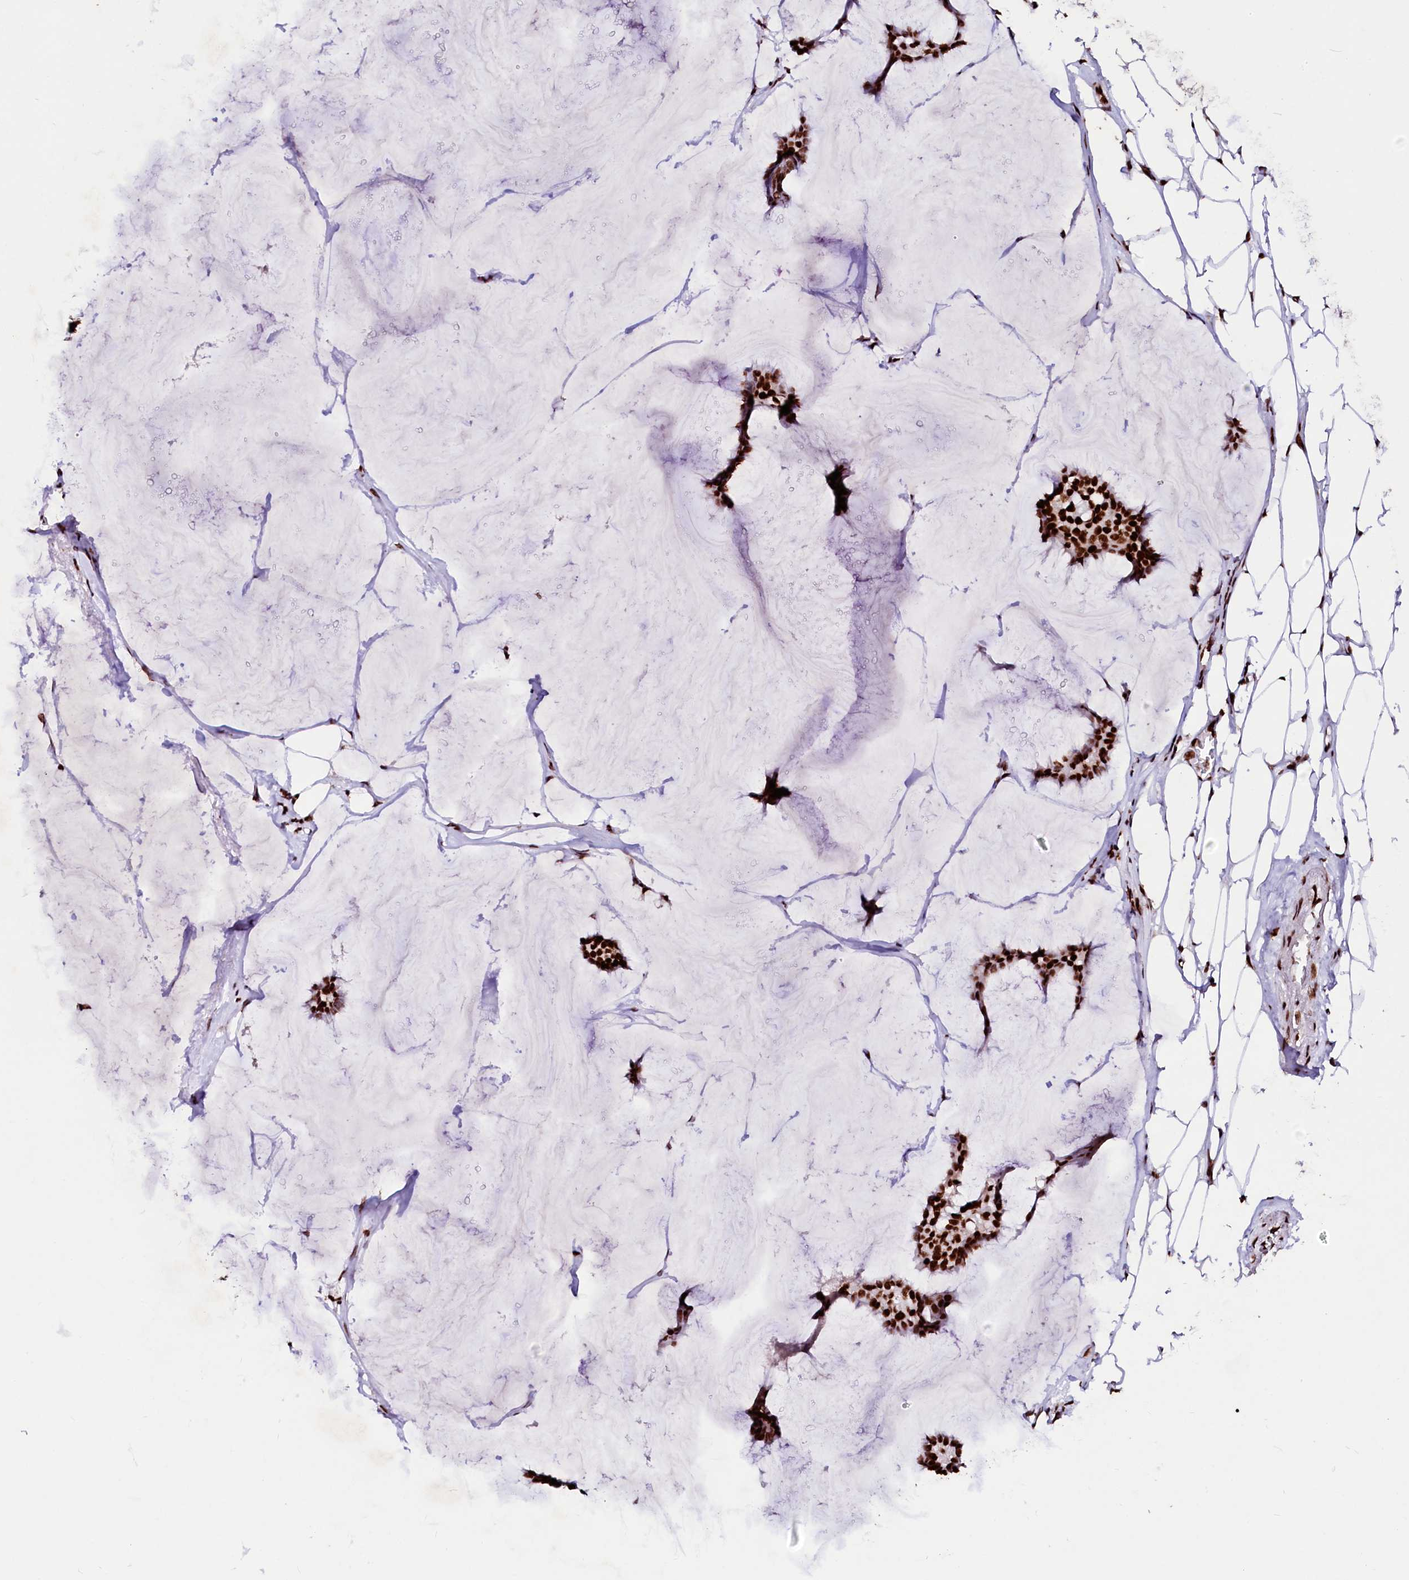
{"staining": {"intensity": "strong", "quantity": ">75%", "location": "nuclear"}, "tissue": "breast cancer", "cell_type": "Tumor cells", "image_type": "cancer", "snomed": [{"axis": "morphology", "description": "Duct carcinoma"}, {"axis": "topography", "description": "Breast"}], "caption": "Approximately >75% of tumor cells in human invasive ductal carcinoma (breast) exhibit strong nuclear protein positivity as visualized by brown immunohistochemical staining.", "gene": "CPSF6", "patient": {"sex": "female", "age": 93}}